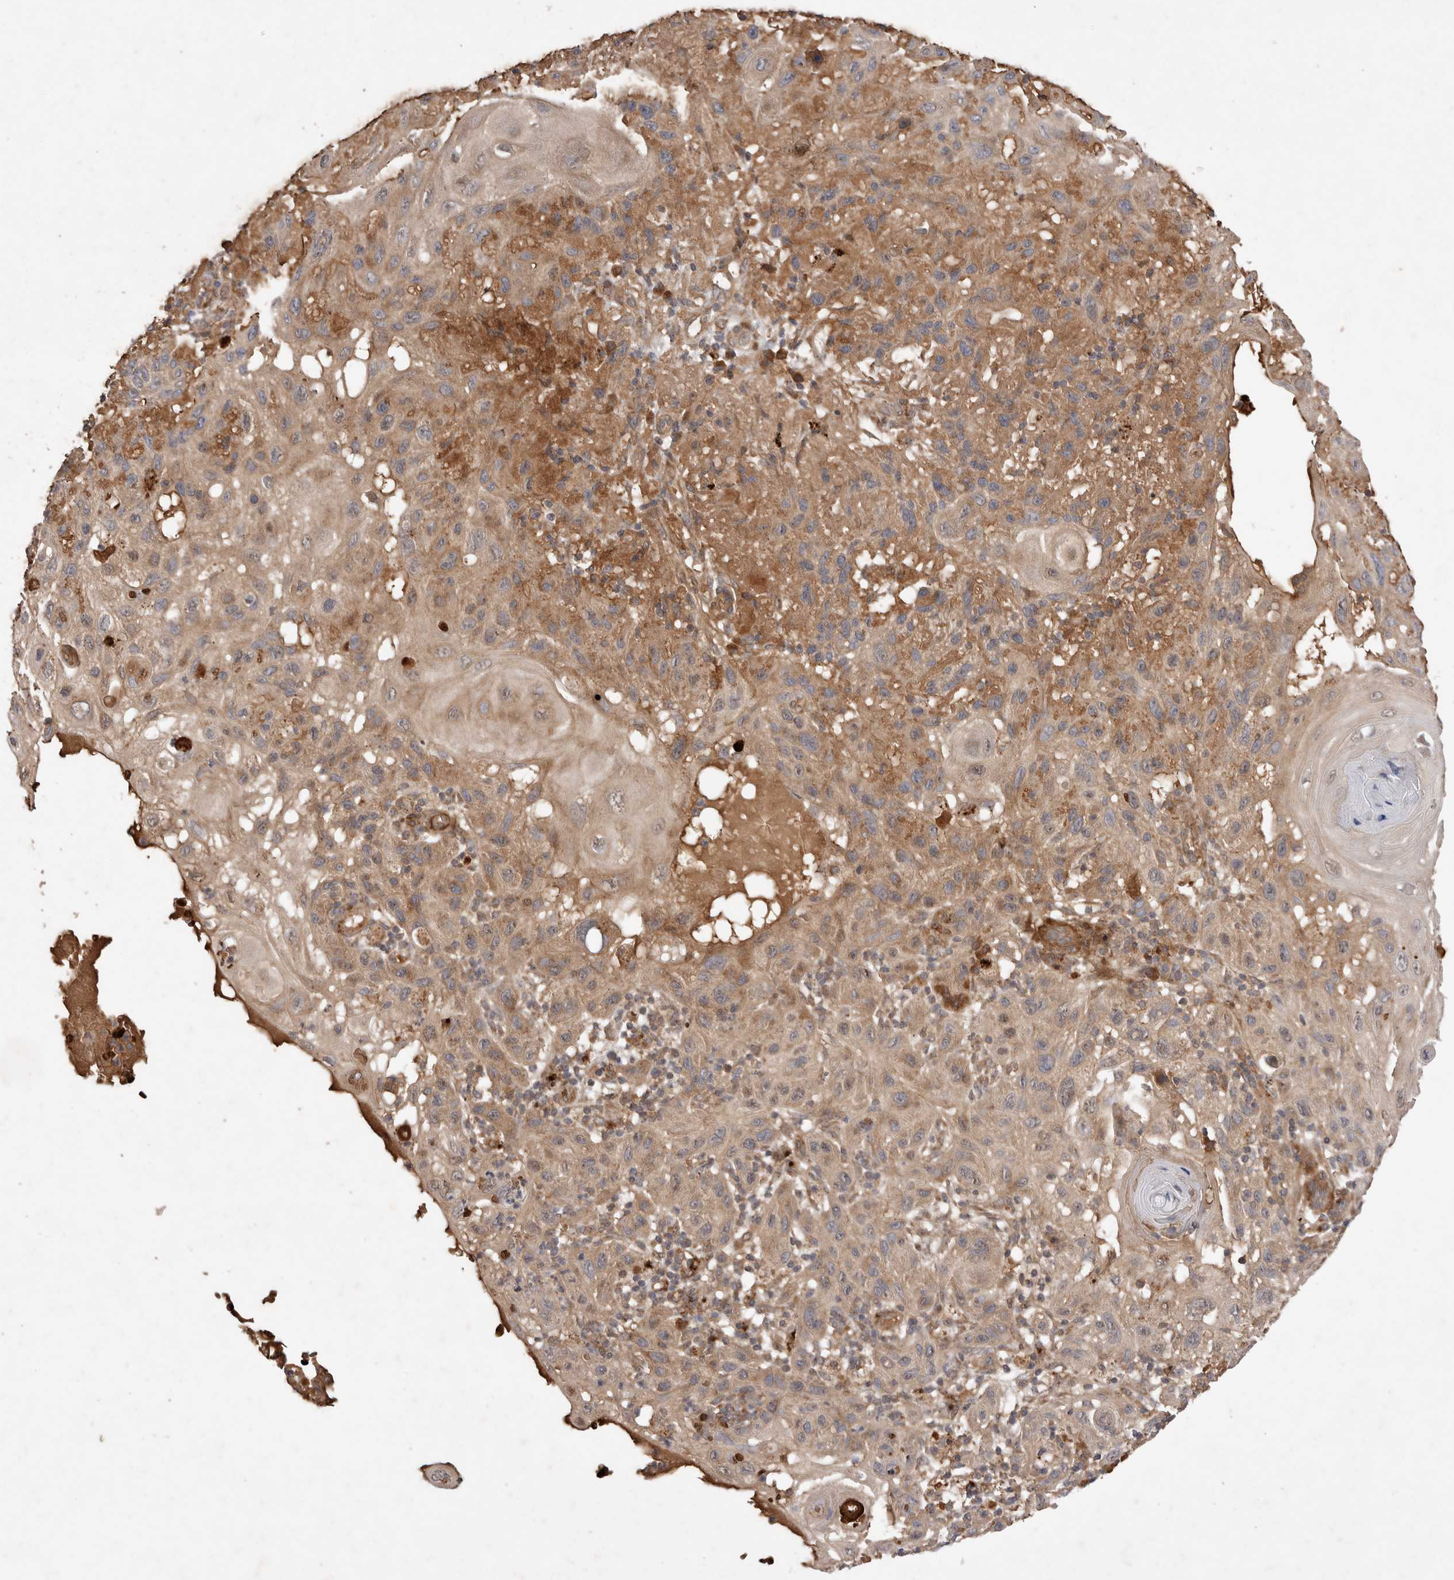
{"staining": {"intensity": "moderate", "quantity": ">75%", "location": "cytoplasmic/membranous"}, "tissue": "skin cancer", "cell_type": "Tumor cells", "image_type": "cancer", "snomed": [{"axis": "morphology", "description": "Normal tissue, NOS"}, {"axis": "morphology", "description": "Squamous cell carcinoma, NOS"}, {"axis": "topography", "description": "Skin"}], "caption": "The image exhibits staining of squamous cell carcinoma (skin), revealing moderate cytoplasmic/membranous protein expression (brown color) within tumor cells.", "gene": "FAM221A", "patient": {"sex": "female", "age": 96}}